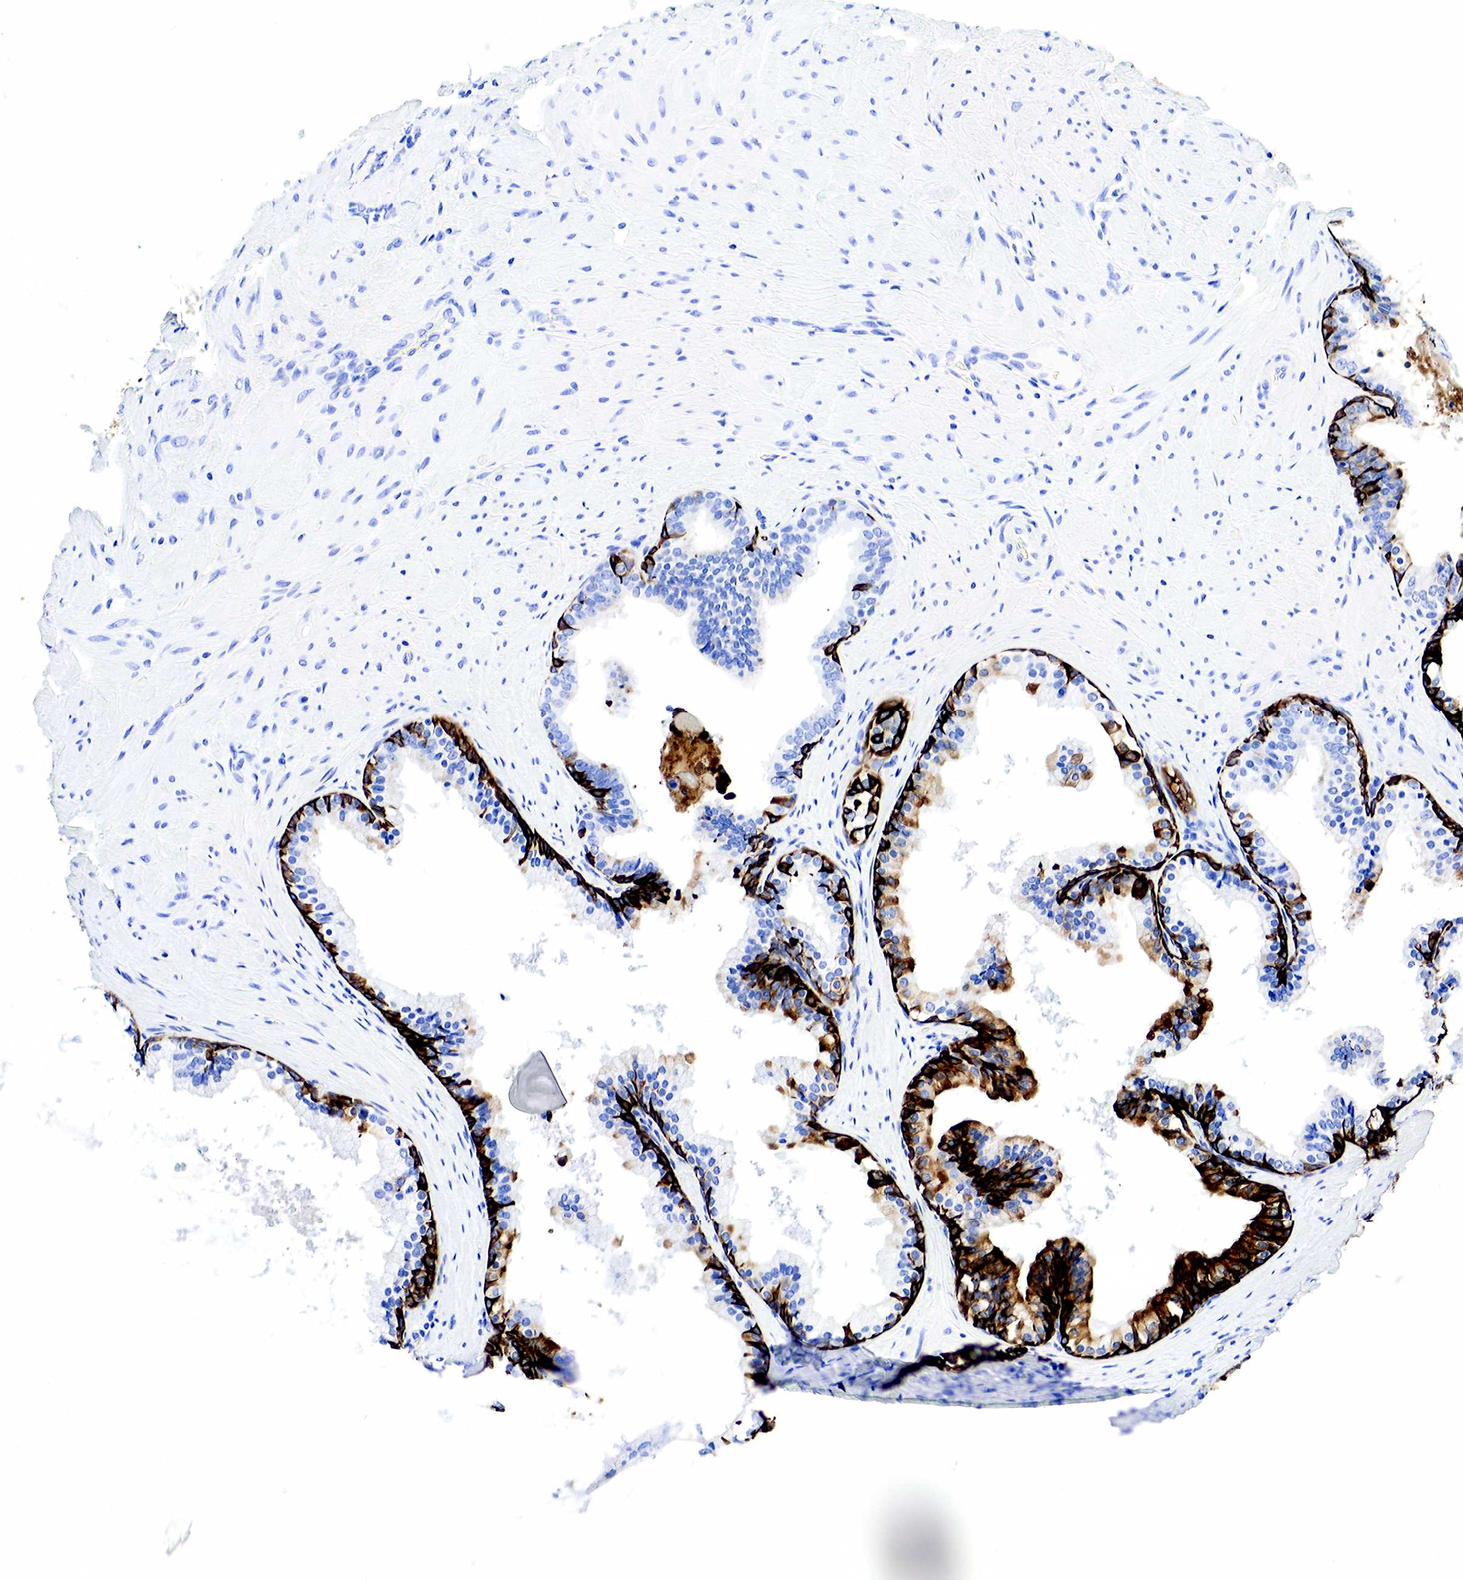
{"staining": {"intensity": "moderate", "quantity": "<25%", "location": "cytoplasmic/membranous"}, "tissue": "prostate", "cell_type": "Glandular cells", "image_type": "normal", "snomed": [{"axis": "morphology", "description": "Normal tissue, NOS"}, {"axis": "topography", "description": "Prostate"}], "caption": "Protein positivity by immunohistochemistry (IHC) demonstrates moderate cytoplasmic/membranous positivity in about <25% of glandular cells in benign prostate. (DAB (3,3'-diaminobenzidine) IHC, brown staining for protein, blue staining for nuclei).", "gene": "KRT7", "patient": {"sex": "male", "age": 65}}